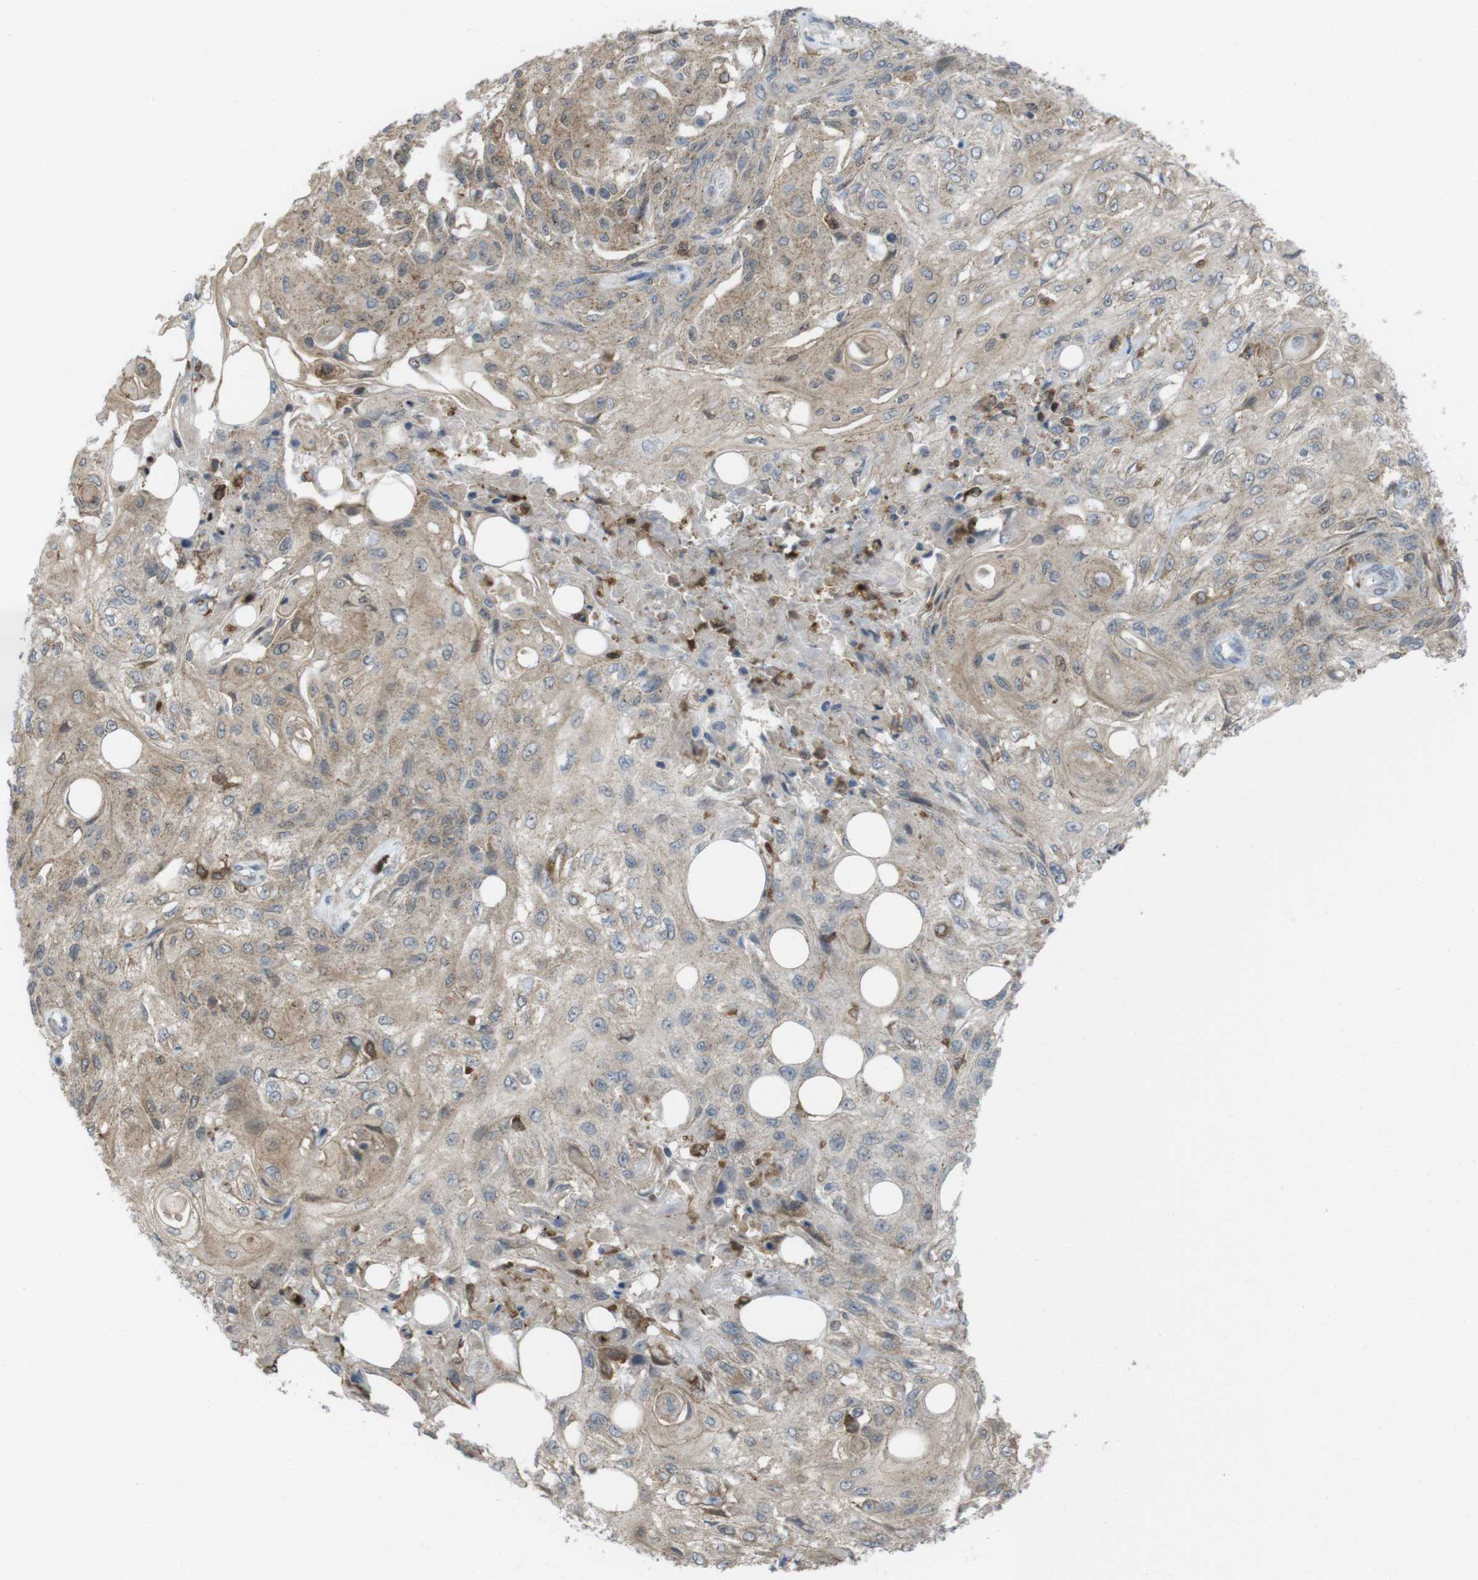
{"staining": {"intensity": "weak", "quantity": ">75%", "location": "cytoplasmic/membranous"}, "tissue": "skin cancer", "cell_type": "Tumor cells", "image_type": "cancer", "snomed": [{"axis": "morphology", "description": "Squamous cell carcinoma, NOS"}, {"axis": "topography", "description": "Skin"}], "caption": "A photomicrograph of skin cancer (squamous cell carcinoma) stained for a protein reveals weak cytoplasmic/membranous brown staining in tumor cells.", "gene": "PRKCD", "patient": {"sex": "male", "age": 75}}